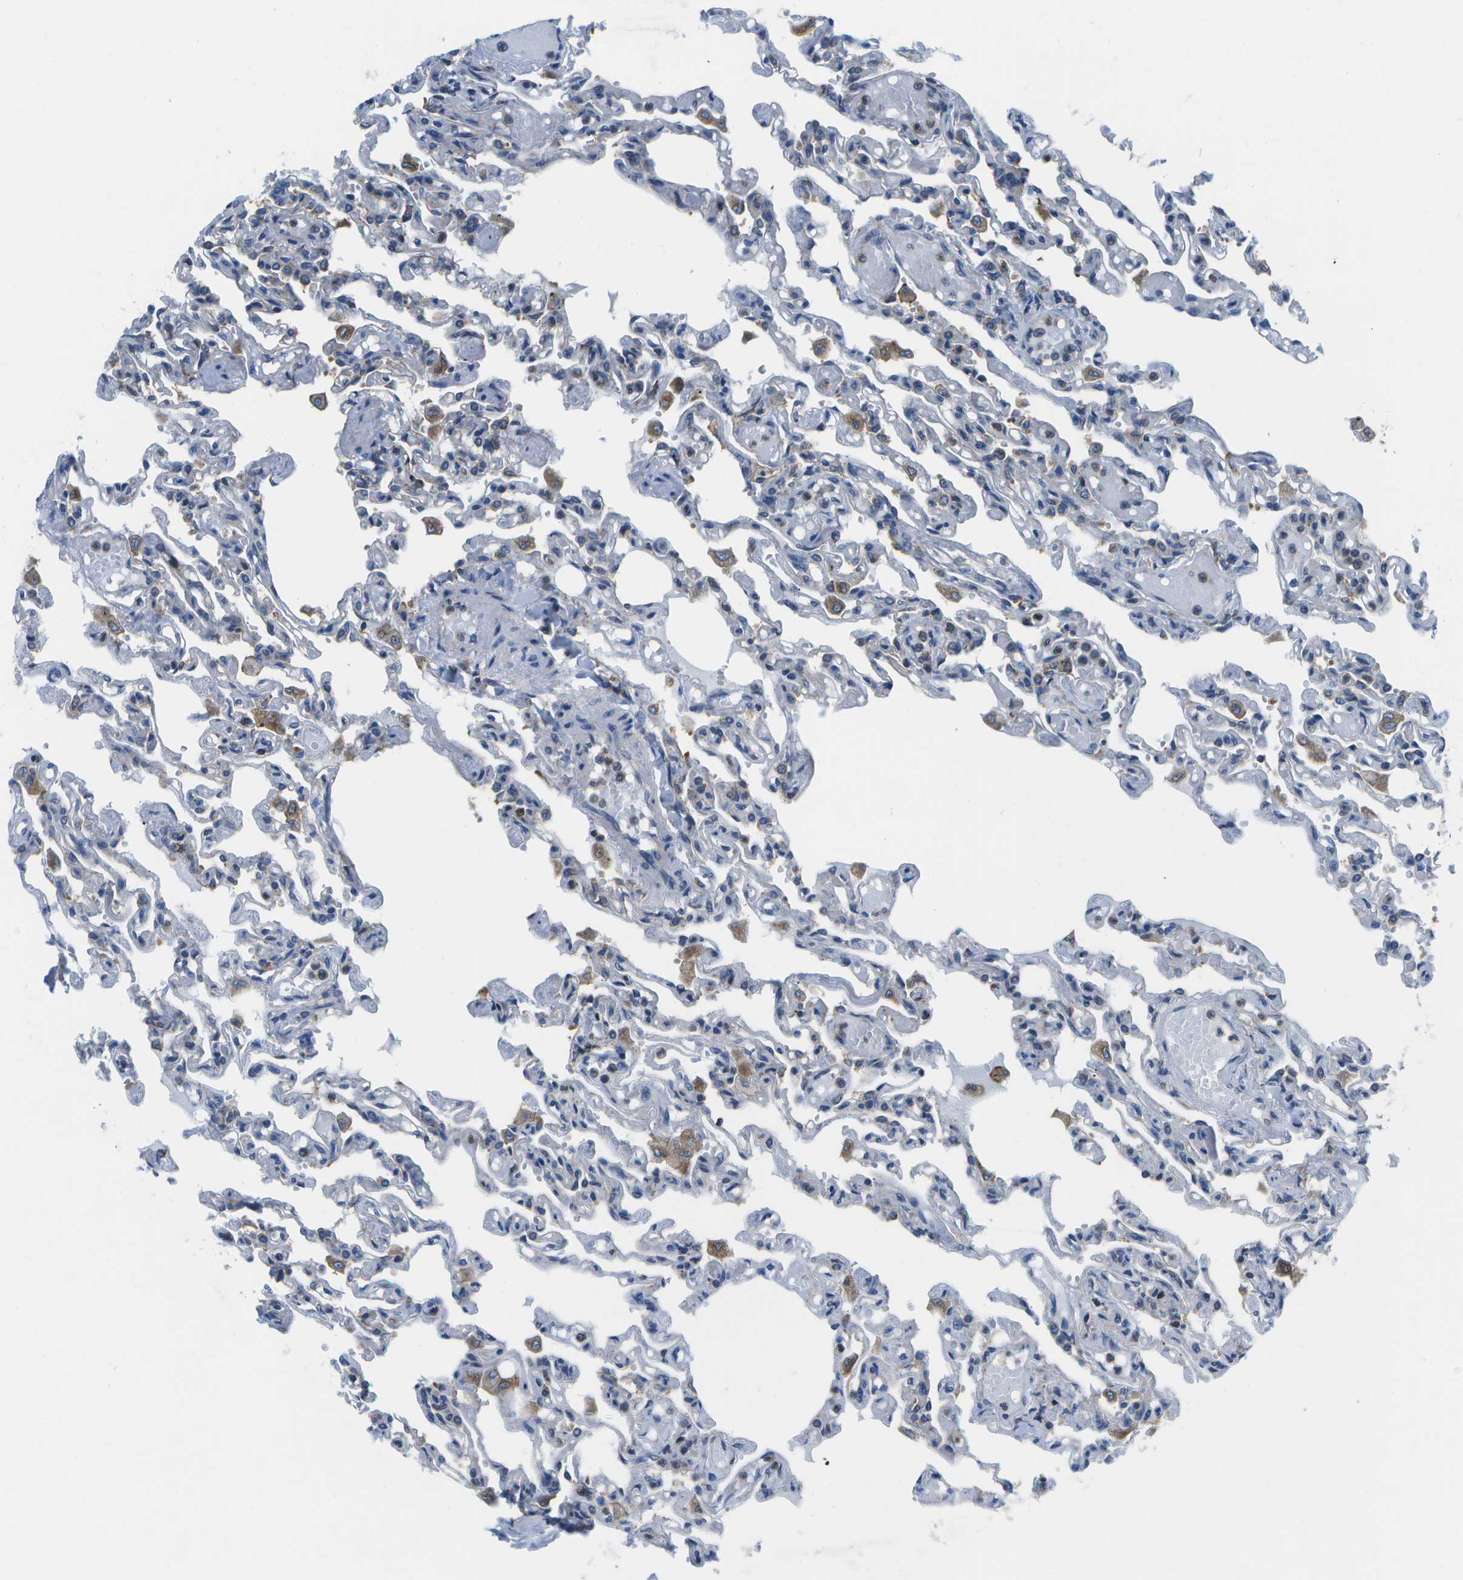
{"staining": {"intensity": "weak", "quantity": "<25%", "location": "cytoplasmic/membranous"}, "tissue": "lung", "cell_type": "Alveolar cells", "image_type": "normal", "snomed": [{"axis": "morphology", "description": "Normal tissue, NOS"}, {"axis": "topography", "description": "Lung"}], "caption": "Immunohistochemistry (IHC) of normal human lung shows no expression in alveolar cells.", "gene": "GDF5", "patient": {"sex": "male", "age": 21}}